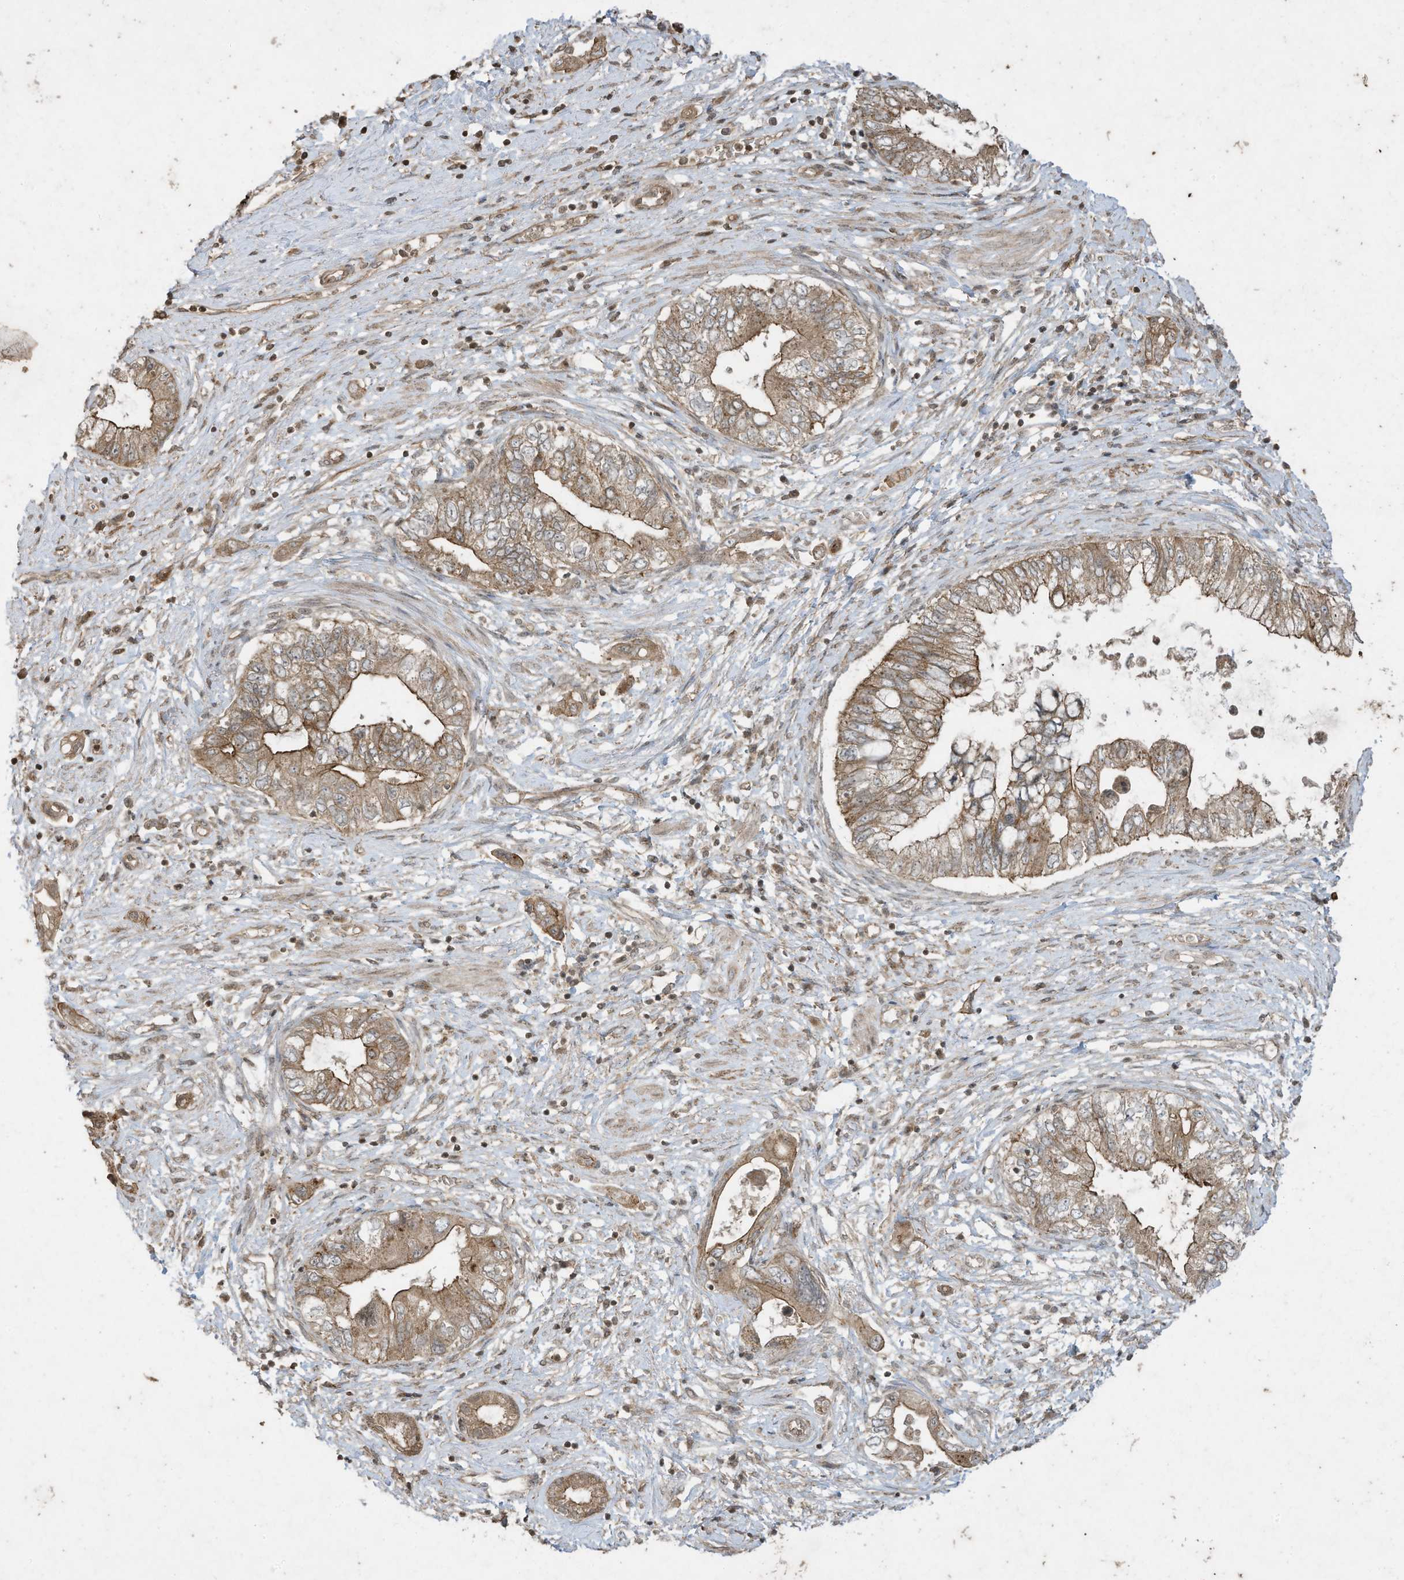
{"staining": {"intensity": "moderate", "quantity": ">75%", "location": "cytoplasmic/membranous"}, "tissue": "pancreatic cancer", "cell_type": "Tumor cells", "image_type": "cancer", "snomed": [{"axis": "morphology", "description": "Adenocarcinoma, NOS"}, {"axis": "topography", "description": "Pancreas"}], "caption": "Immunohistochemical staining of human pancreatic cancer (adenocarcinoma) exhibits medium levels of moderate cytoplasmic/membranous positivity in approximately >75% of tumor cells.", "gene": "MATN2", "patient": {"sex": "female", "age": 73}}